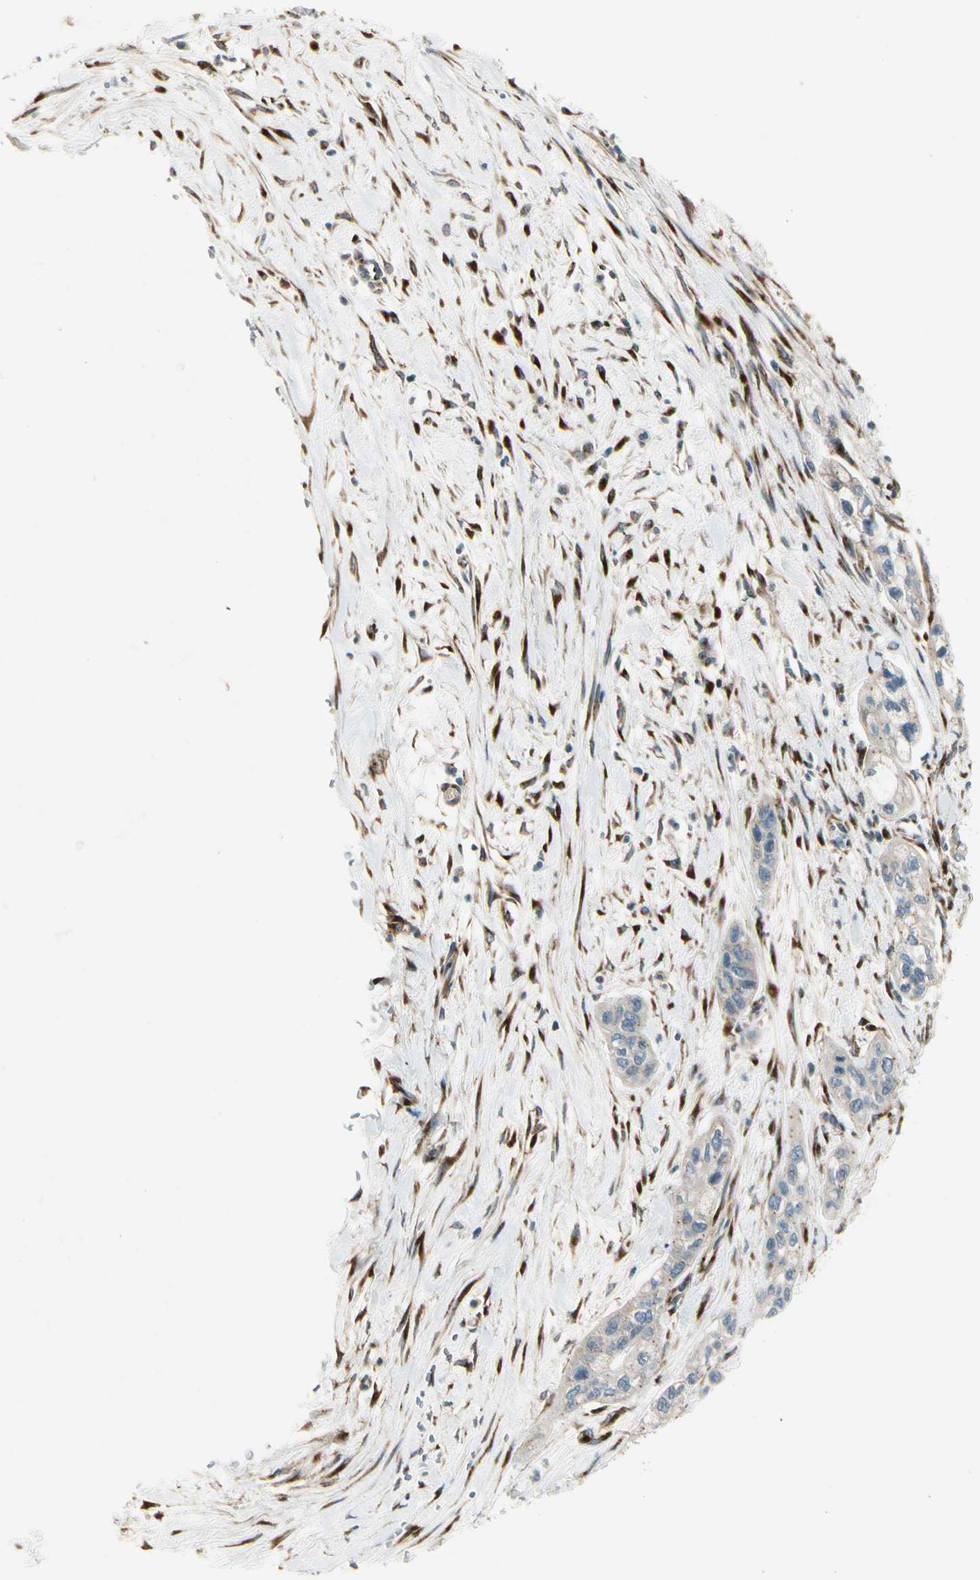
{"staining": {"intensity": "moderate", "quantity": ">75%", "location": "cytoplasmic/membranous"}, "tissue": "pancreatic cancer", "cell_type": "Tumor cells", "image_type": "cancer", "snomed": [{"axis": "morphology", "description": "Adenocarcinoma, NOS"}, {"axis": "topography", "description": "Pancreas"}], "caption": "High-power microscopy captured an IHC micrograph of pancreatic cancer, revealing moderate cytoplasmic/membranous staining in approximately >75% of tumor cells.", "gene": "MANSC1", "patient": {"sex": "male", "age": 74}}